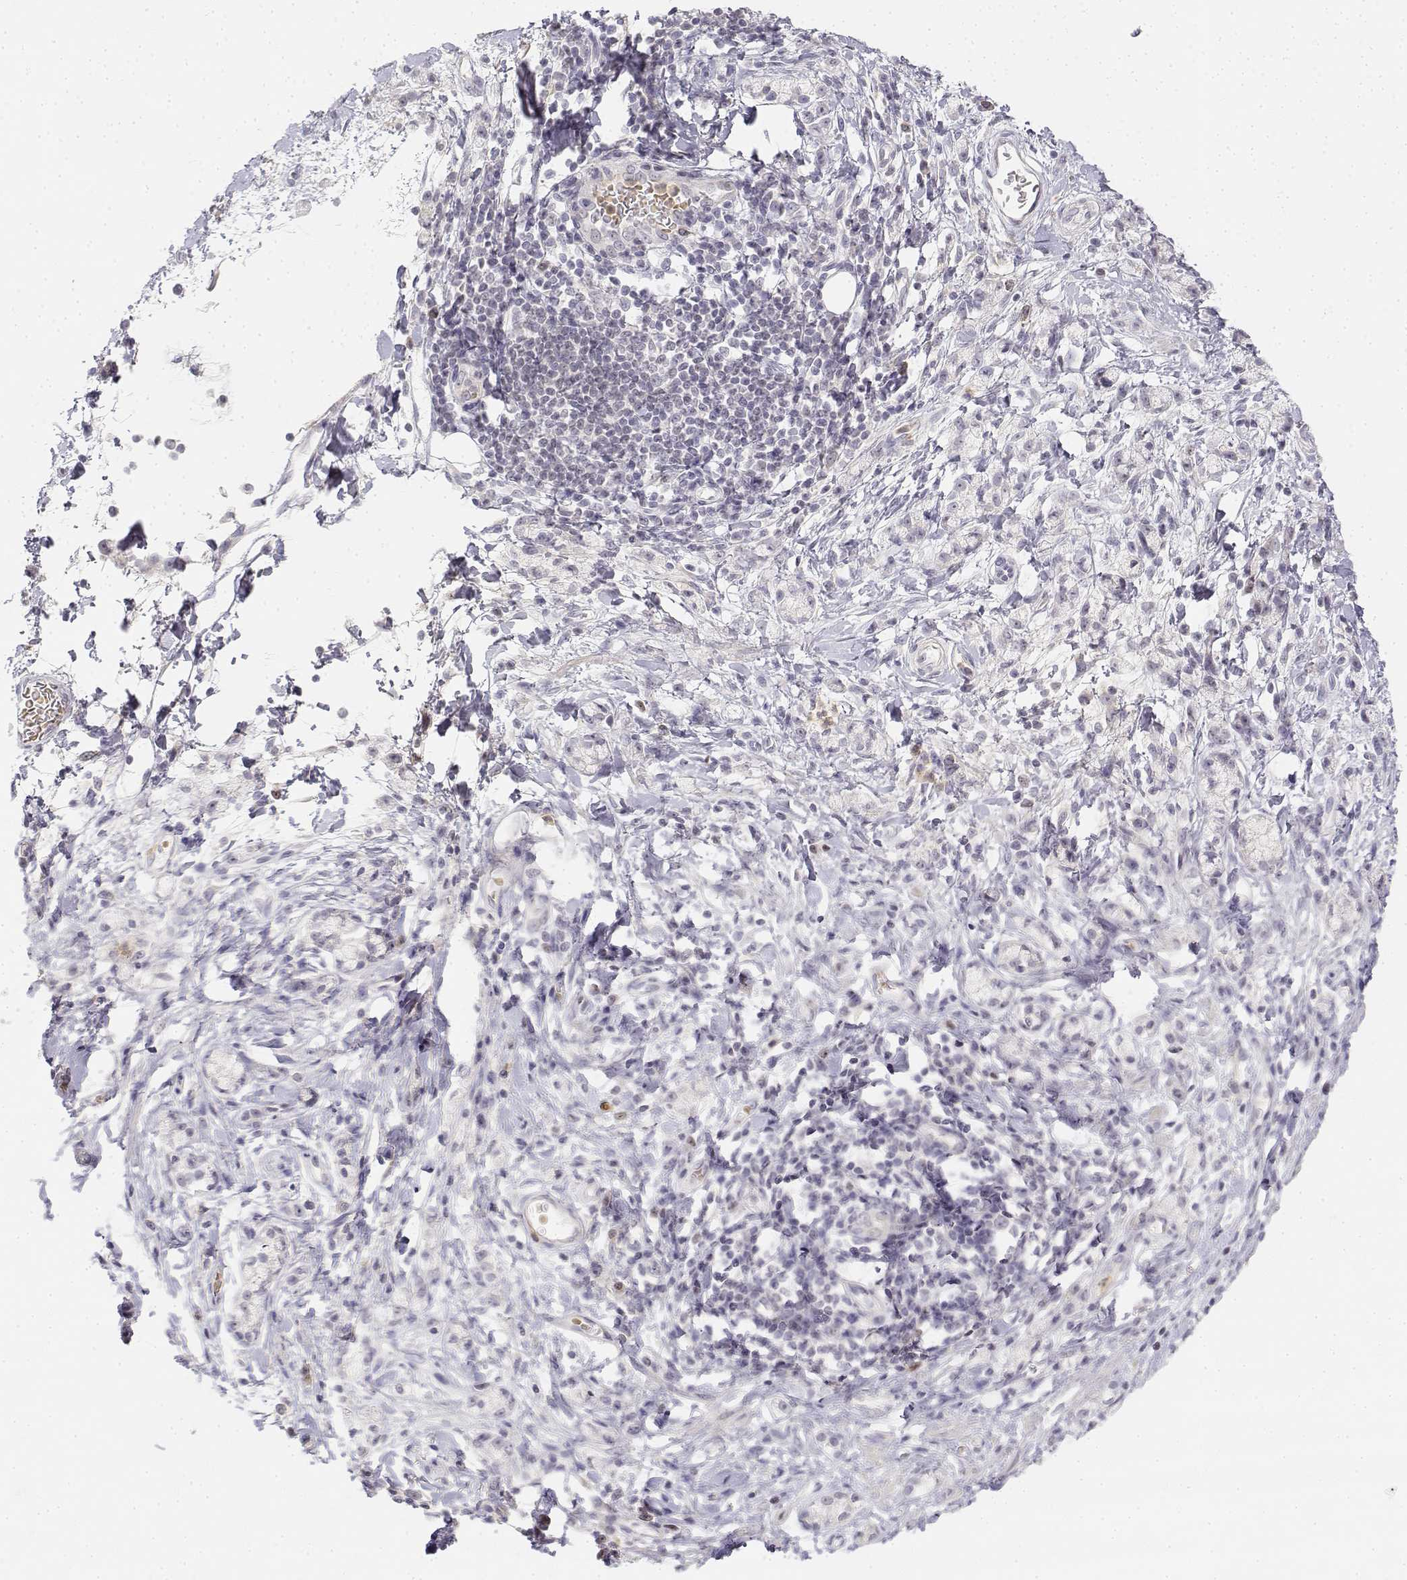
{"staining": {"intensity": "negative", "quantity": "none", "location": "none"}, "tissue": "stomach cancer", "cell_type": "Tumor cells", "image_type": "cancer", "snomed": [{"axis": "morphology", "description": "Adenocarcinoma, NOS"}, {"axis": "topography", "description": "Stomach"}], "caption": "High power microscopy histopathology image of an IHC micrograph of adenocarcinoma (stomach), revealing no significant staining in tumor cells.", "gene": "GLIPR1L2", "patient": {"sex": "male", "age": 58}}